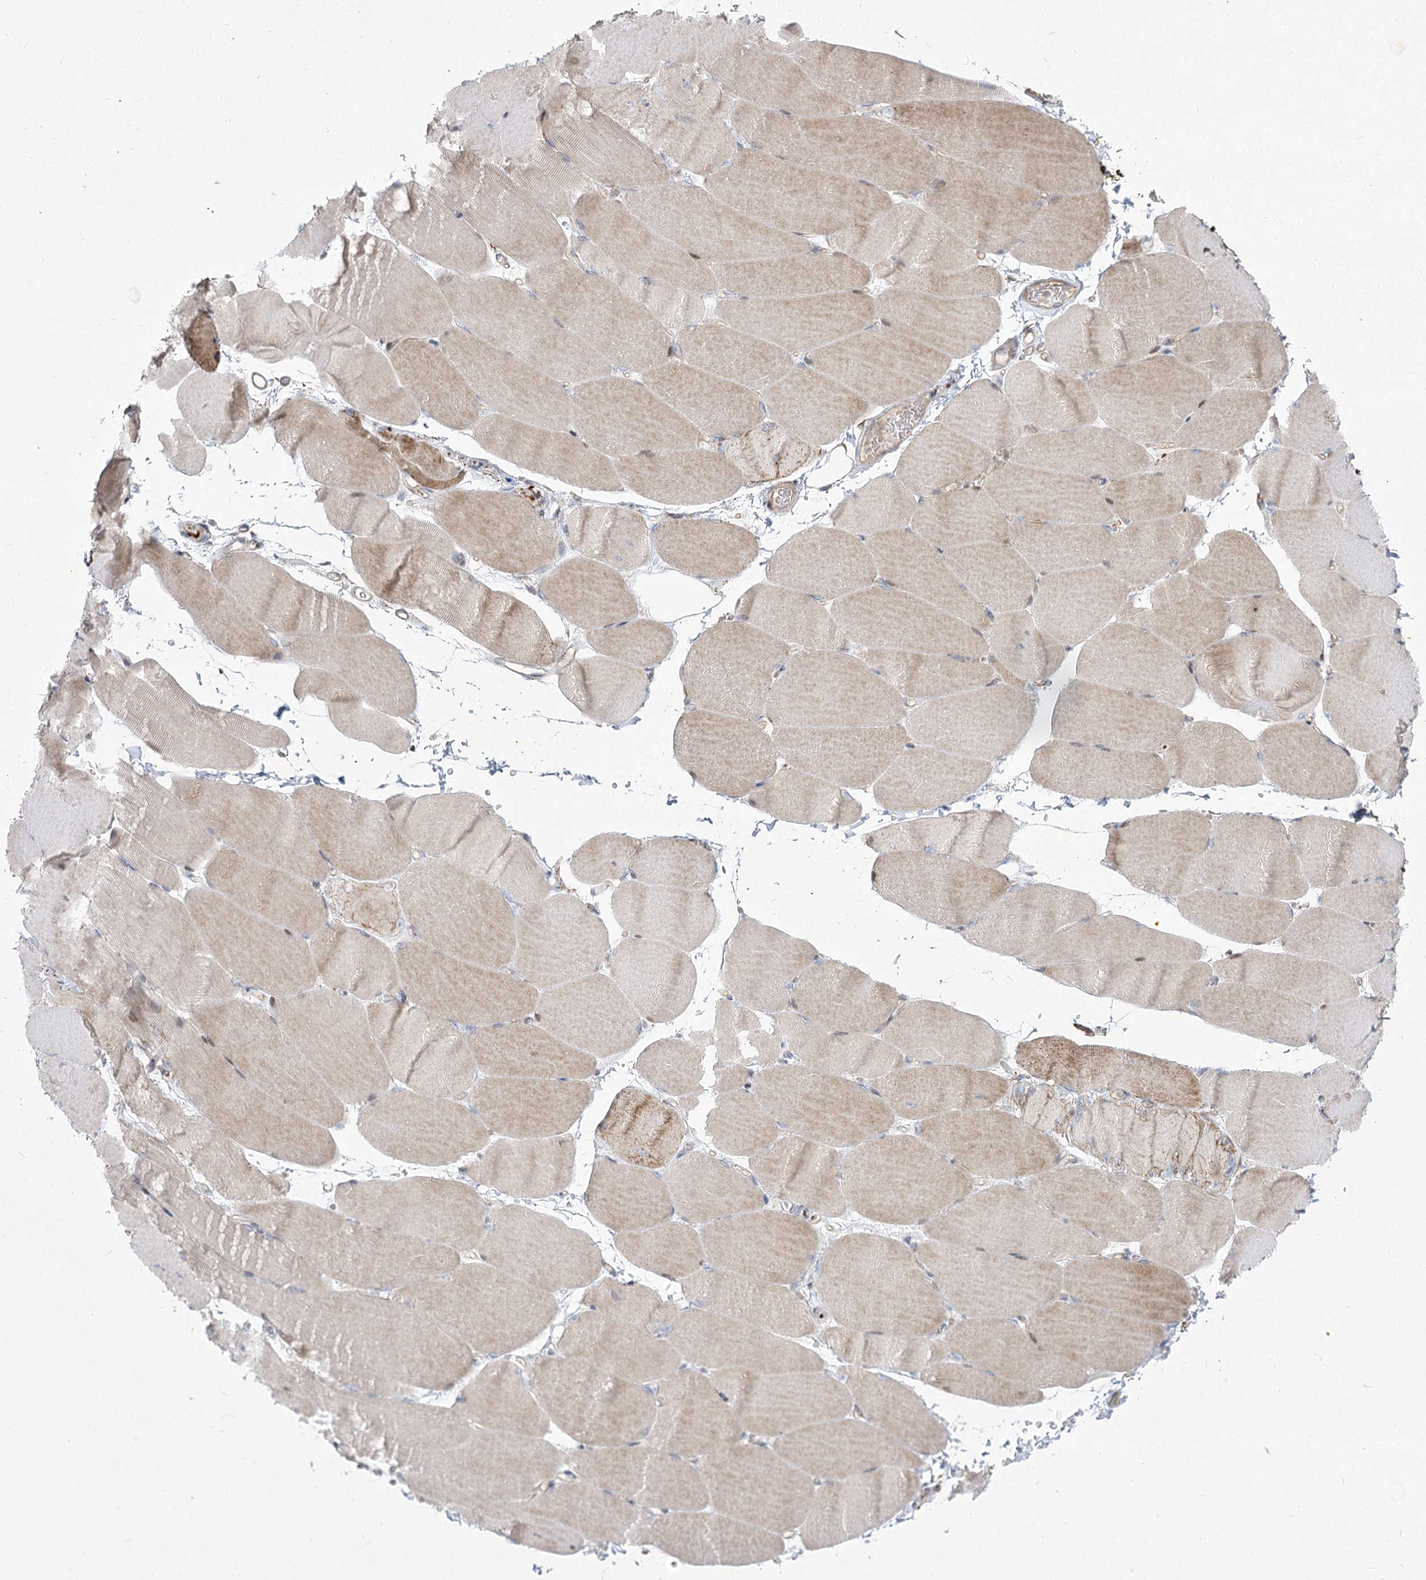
{"staining": {"intensity": "weak", "quantity": "25%-75%", "location": "cytoplasmic/membranous"}, "tissue": "skeletal muscle", "cell_type": "Myocytes", "image_type": "normal", "snomed": [{"axis": "morphology", "description": "Normal tissue, NOS"}, {"axis": "topography", "description": "Skeletal muscle"}, {"axis": "topography", "description": "Parathyroid gland"}], "caption": "IHC staining of normal skeletal muscle, which reveals low levels of weak cytoplasmic/membranous staining in approximately 25%-75% of myocytes indicating weak cytoplasmic/membranous protein staining. The staining was performed using DAB (brown) for protein detection and nuclei were counterstained in hematoxylin (blue).", "gene": "CEP164", "patient": {"sex": "female", "age": 37}}